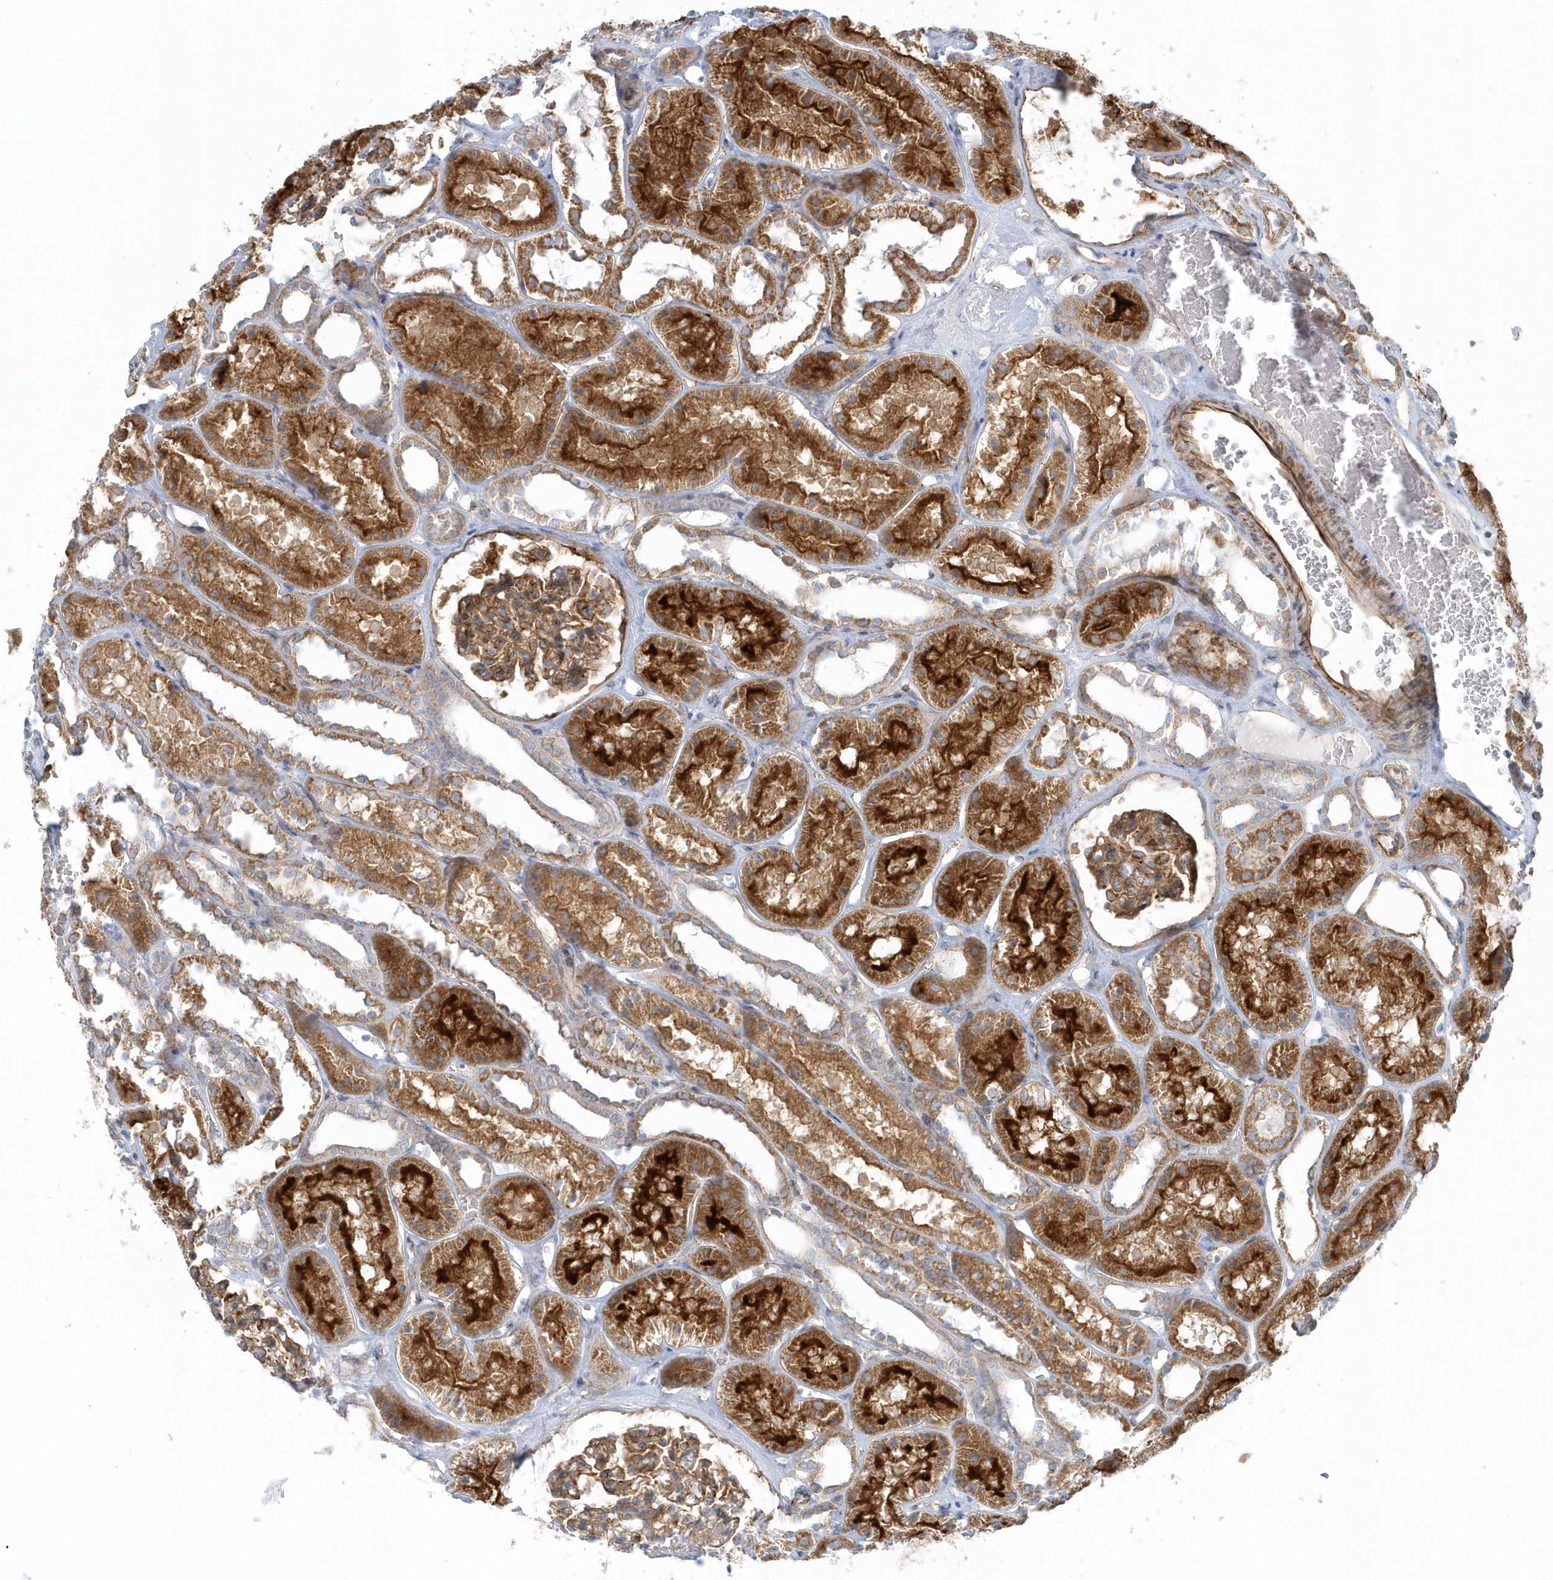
{"staining": {"intensity": "moderate", "quantity": ">75%", "location": "cytoplasmic/membranous"}, "tissue": "kidney", "cell_type": "Cells in glomeruli", "image_type": "normal", "snomed": [{"axis": "morphology", "description": "Normal tissue, NOS"}, {"axis": "topography", "description": "Kidney"}], "caption": "Benign kidney was stained to show a protein in brown. There is medium levels of moderate cytoplasmic/membranous positivity in approximately >75% of cells in glomeruli. Immunohistochemistry (ihc) stains the protein in brown and the nuclei are stained blue.", "gene": "GPR152", "patient": {"sex": "female", "age": 41}}